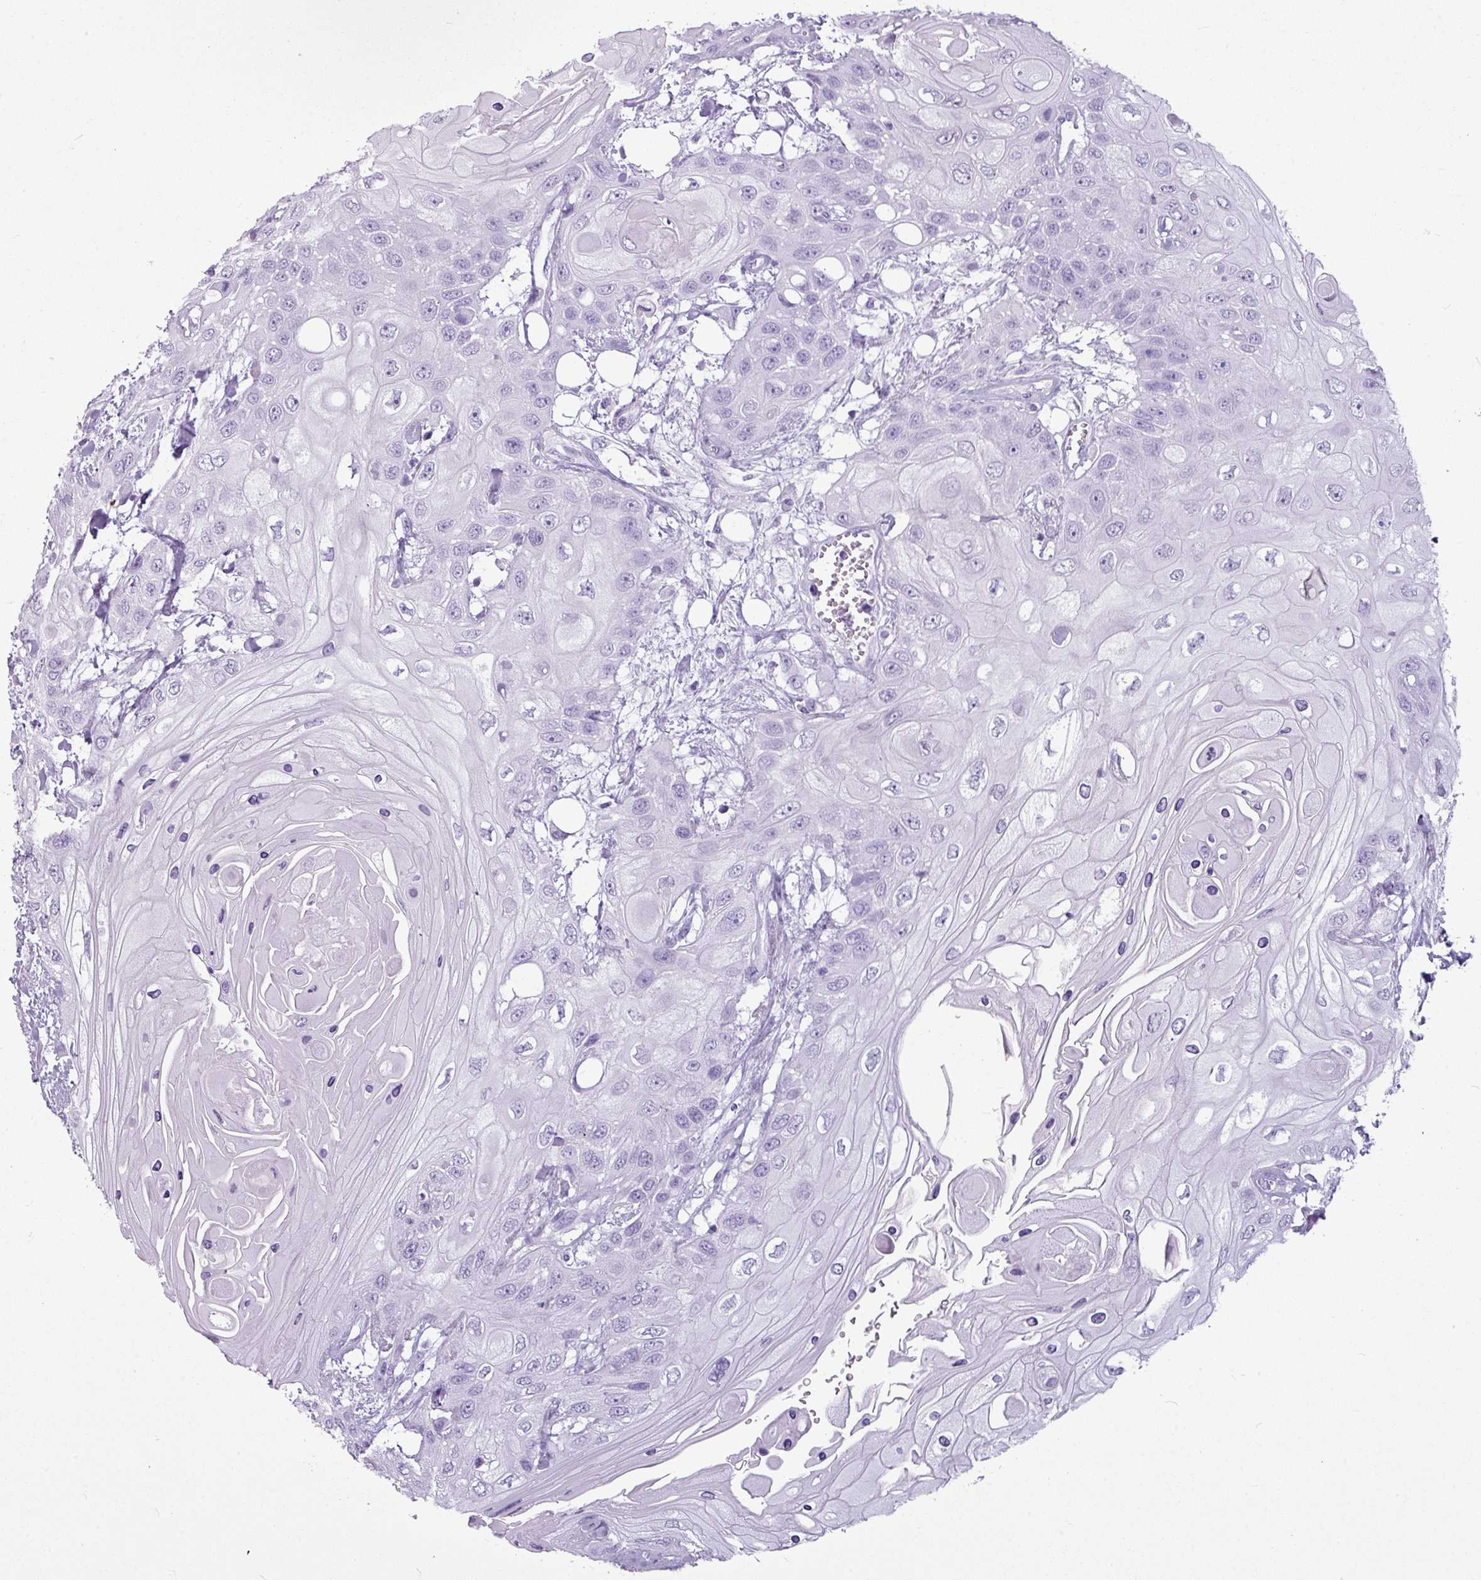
{"staining": {"intensity": "negative", "quantity": "none", "location": "none"}, "tissue": "head and neck cancer", "cell_type": "Tumor cells", "image_type": "cancer", "snomed": [{"axis": "morphology", "description": "Squamous cell carcinoma, NOS"}, {"axis": "topography", "description": "Head-Neck"}], "caption": "Immunohistochemistry micrograph of human head and neck cancer (squamous cell carcinoma) stained for a protein (brown), which exhibits no staining in tumor cells. The staining is performed using DAB (3,3'-diaminobenzidine) brown chromogen with nuclei counter-stained in using hematoxylin.", "gene": "AMY1B", "patient": {"sex": "female", "age": 43}}